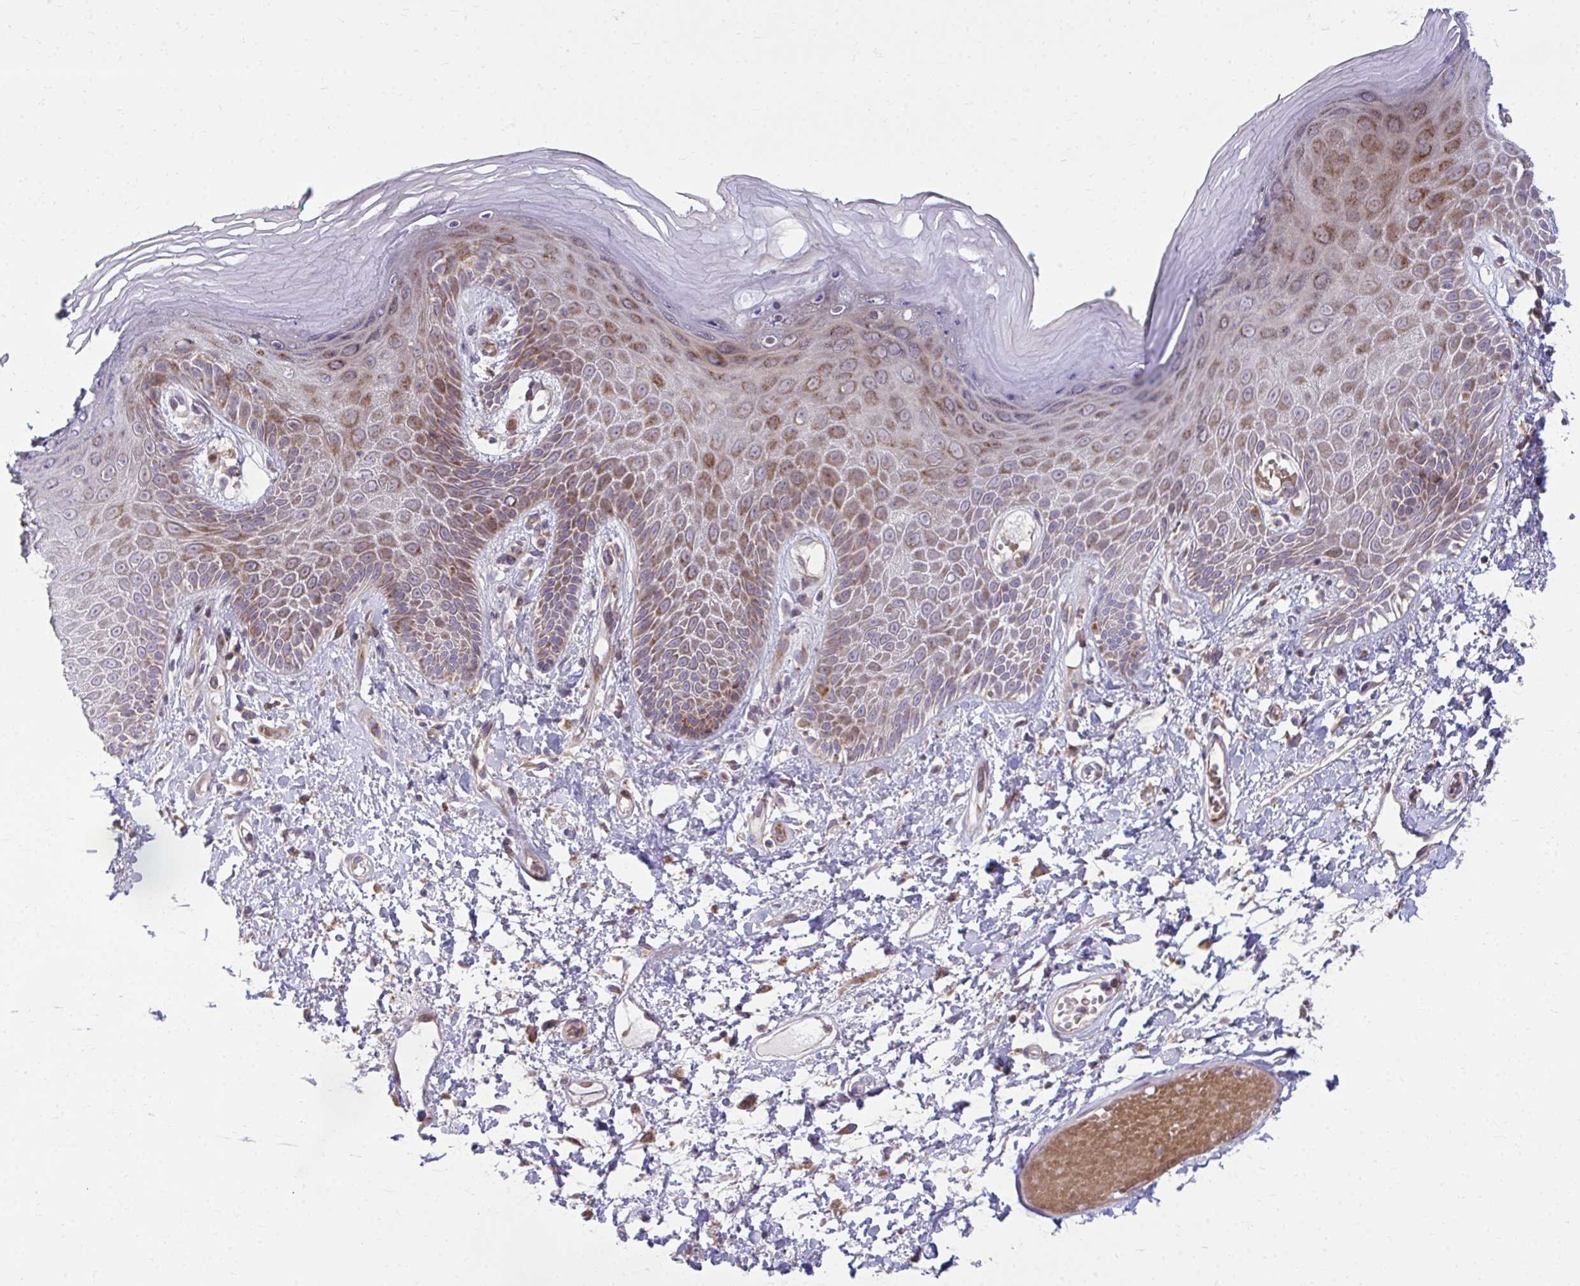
{"staining": {"intensity": "strong", "quantity": ">75%", "location": "cytoplasmic/membranous"}, "tissue": "skin", "cell_type": "Epidermal cells", "image_type": "normal", "snomed": [{"axis": "morphology", "description": "Normal tissue, NOS"}, {"axis": "topography", "description": "Anal"}, {"axis": "topography", "description": "Peripheral nerve tissue"}], "caption": "Immunohistochemistry of normal skin shows high levels of strong cytoplasmic/membranous expression in about >75% of epidermal cells. (brown staining indicates protein expression, while blue staining denotes nuclei).", "gene": "C16orf54", "patient": {"sex": "male", "age": 78}}